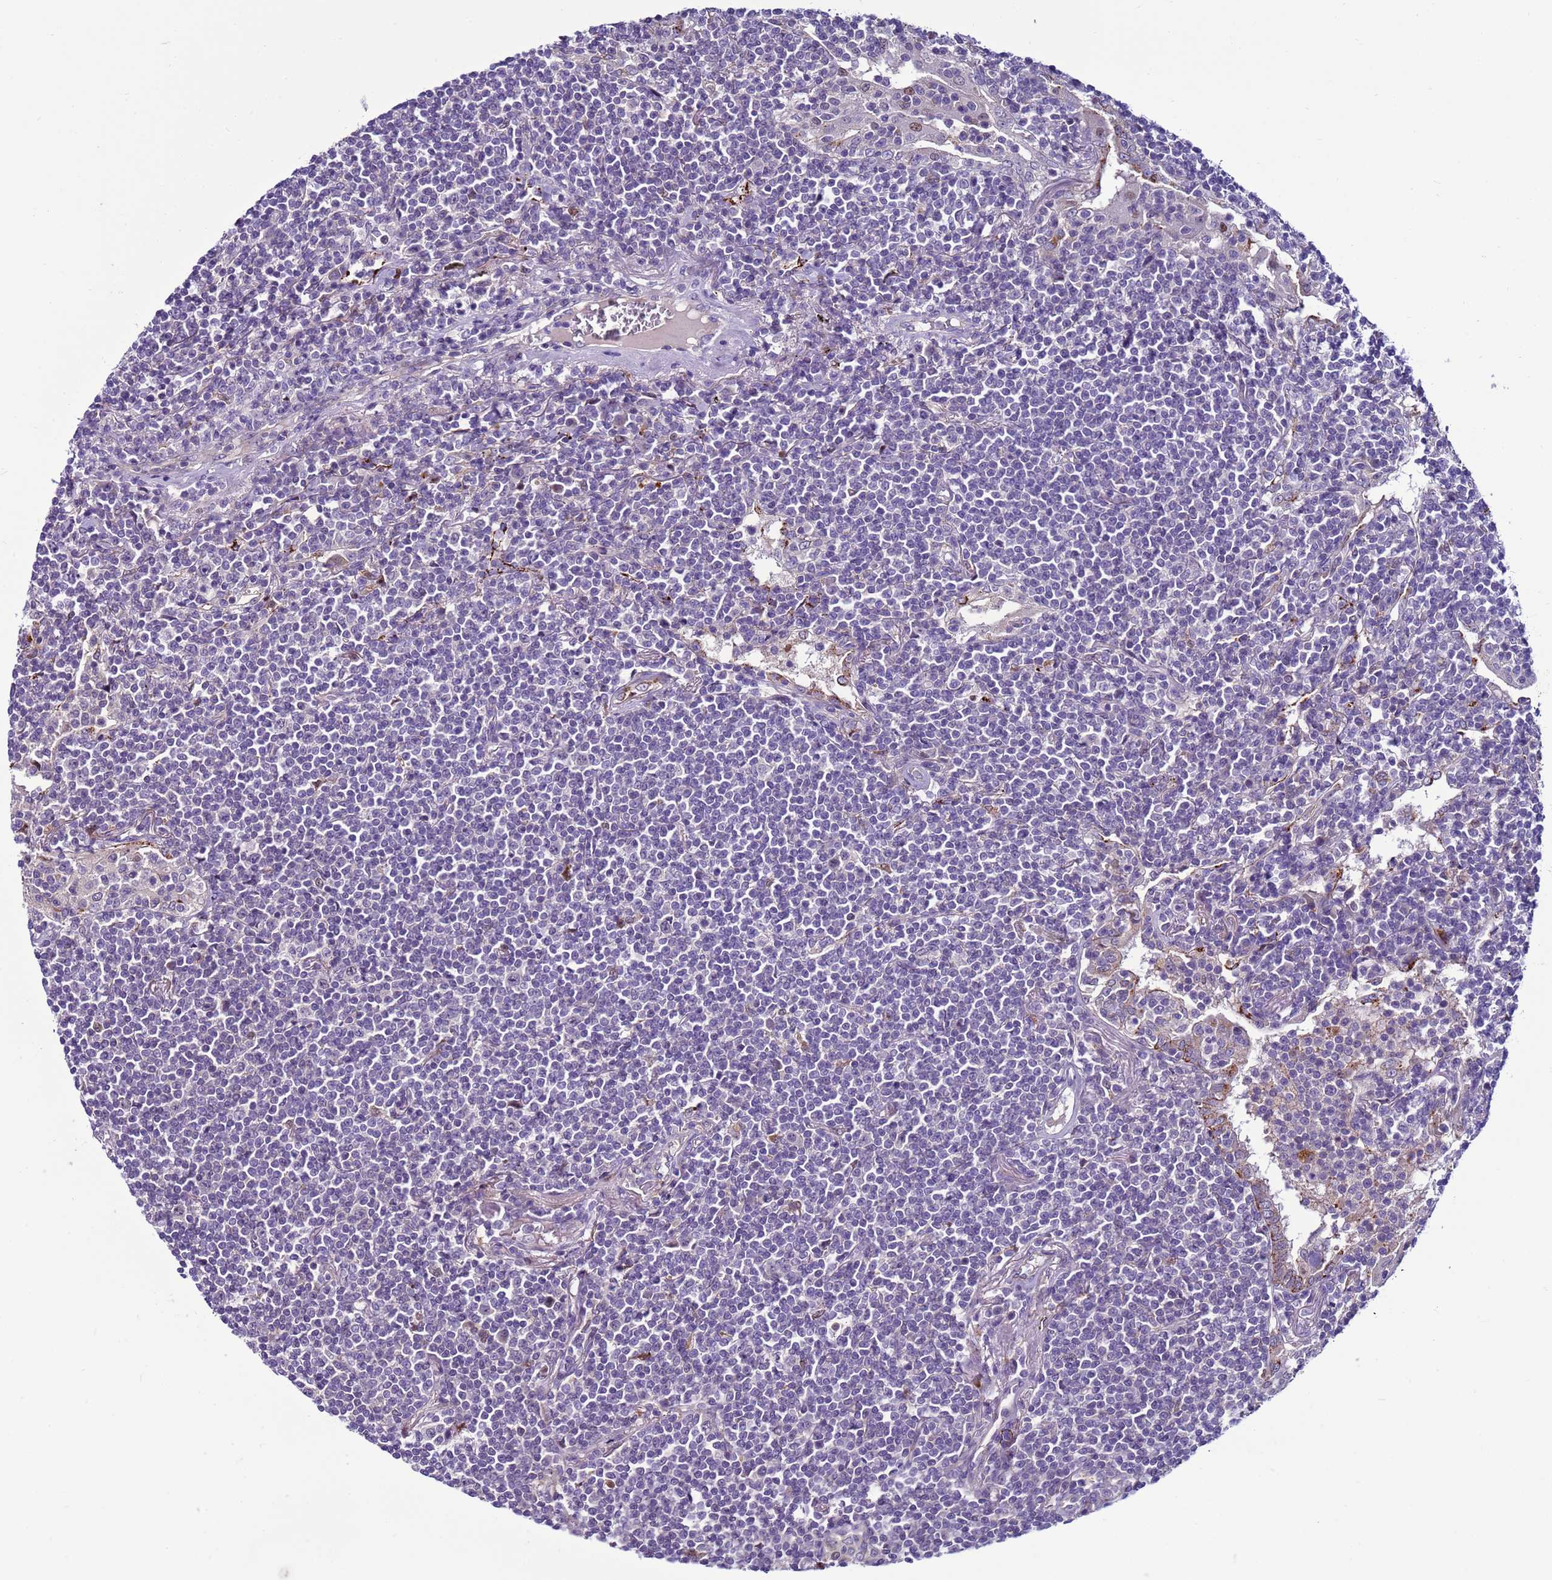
{"staining": {"intensity": "negative", "quantity": "none", "location": "none"}, "tissue": "lymphoma", "cell_type": "Tumor cells", "image_type": "cancer", "snomed": [{"axis": "morphology", "description": "Malignant lymphoma, non-Hodgkin's type, Low grade"}, {"axis": "topography", "description": "Lung"}], "caption": "Lymphoma was stained to show a protein in brown. There is no significant staining in tumor cells. Nuclei are stained in blue.", "gene": "NAT2", "patient": {"sex": "female", "age": 71}}